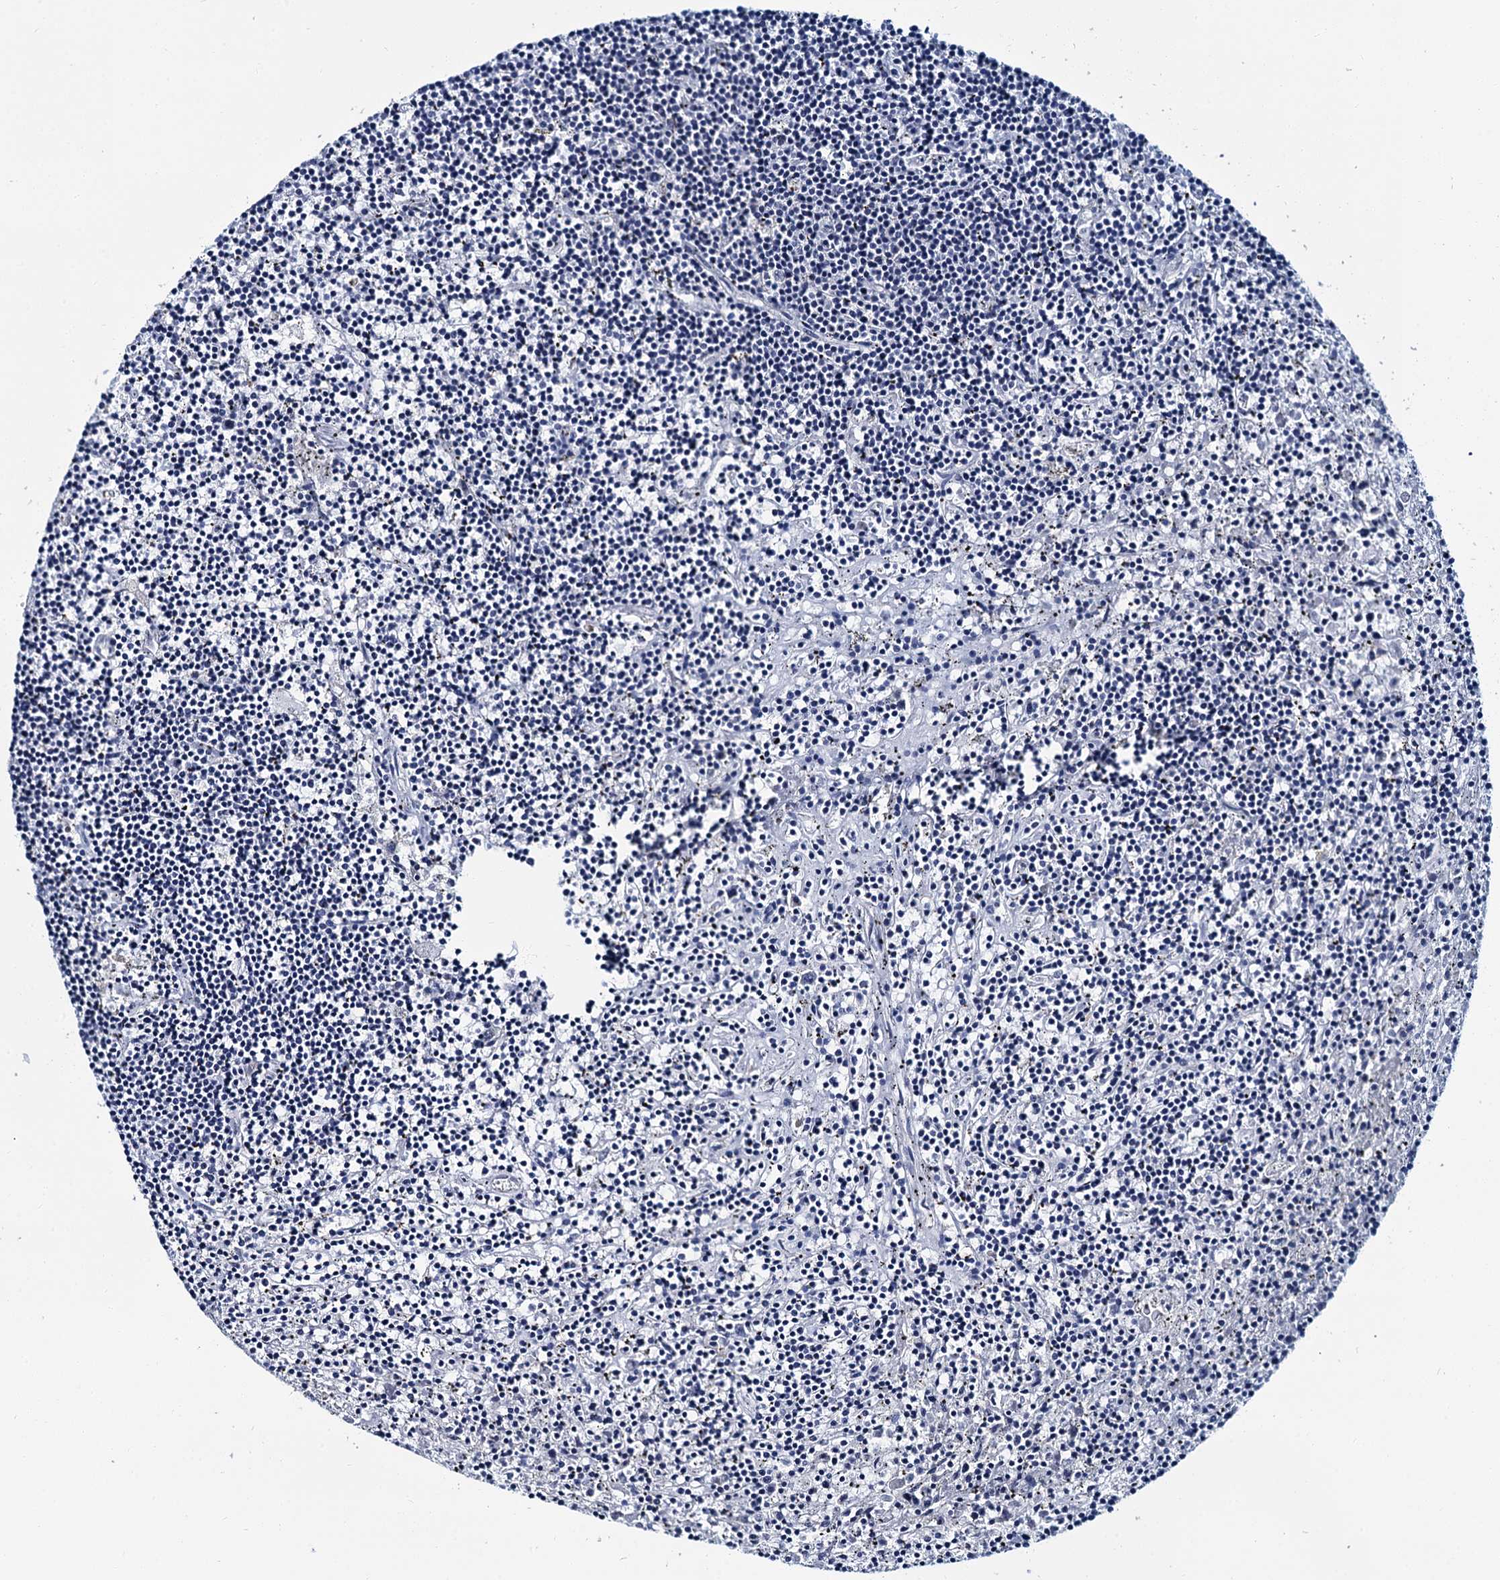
{"staining": {"intensity": "negative", "quantity": "none", "location": "none"}, "tissue": "lymphoma", "cell_type": "Tumor cells", "image_type": "cancer", "snomed": [{"axis": "morphology", "description": "Malignant lymphoma, non-Hodgkin's type, Low grade"}, {"axis": "topography", "description": "Spleen"}], "caption": "Tumor cells show no significant protein positivity in malignant lymphoma, non-Hodgkin's type (low-grade). Nuclei are stained in blue.", "gene": "MIOX", "patient": {"sex": "male", "age": 76}}